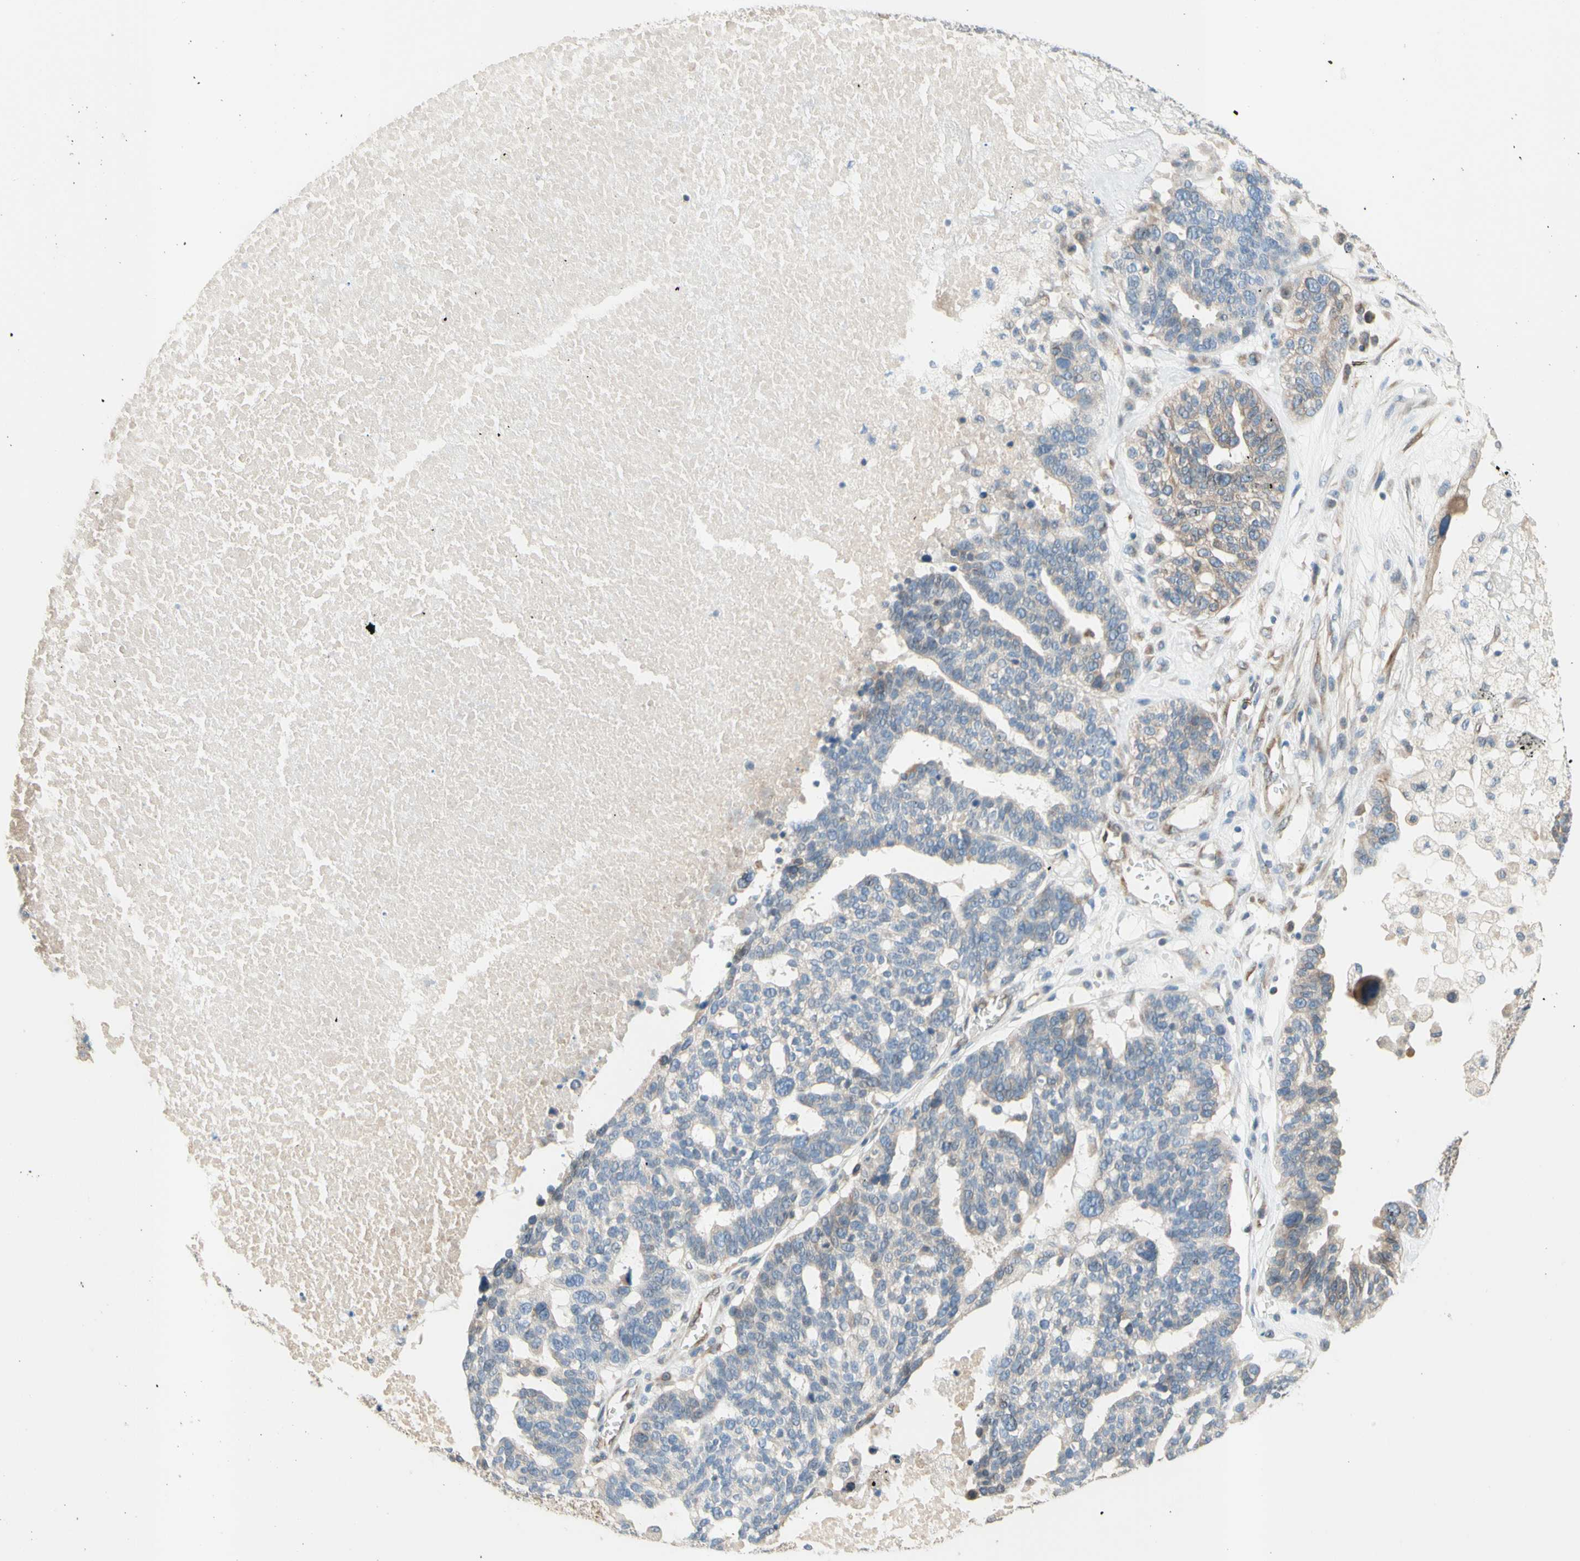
{"staining": {"intensity": "weak", "quantity": "25%-75%", "location": "cytoplasmic/membranous"}, "tissue": "ovarian cancer", "cell_type": "Tumor cells", "image_type": "cancer", "snomed": [{"axis": "morphology", "description": "Cystadenocarcinoma, serous, NOS"}, {"axis": "topography", "description": "Ovary"}], "caption": "This is a micrograph of immunohistochemistry (IHC) staining of ovarian cancer (serous cystadenocarcinoma), which shows weak staining in the cytoplasmic/membranous of tumor cells.", "gene": "TRAF2", "patient": {"sex": "female", "age": 59}}